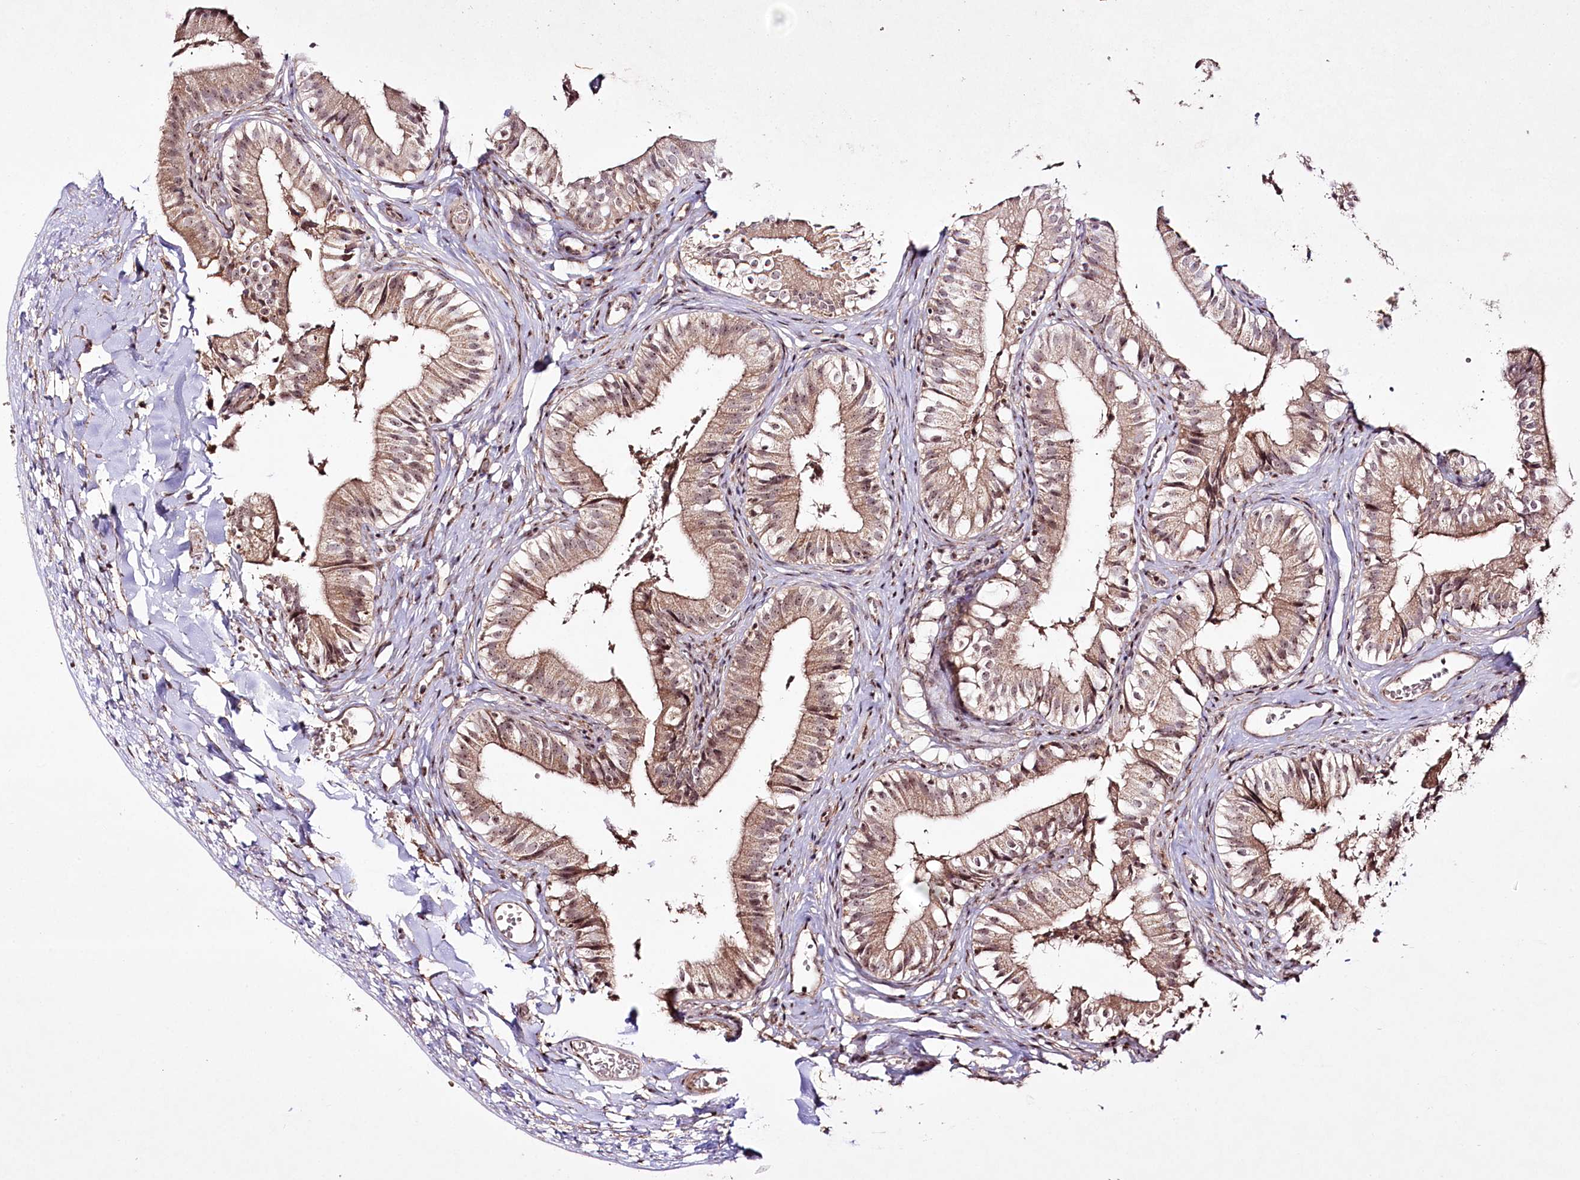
{"staining": {"intensity": "moderate", "quantity": ">75%", "location": "cytoplasmic/membranous,nuclear"}, "tissue": "gallbladder", "cell_type": "Glandular cells", "image_type": "normal", "snomed": [{"axis": "morphology", "description": "Normal tissue, NOS"}, {"axis": "topography", "description": "Gallbladder"}], "caption": "A histopathology image showing moderate cytoplasmic/membranous,nuclear positivity in approximately >75% of glandular cells in normal gallbladder, as visualized by brown immunohistochemical staining.", "gene": "CCDC59", "patient": {"sex": "female", "age": 47}}